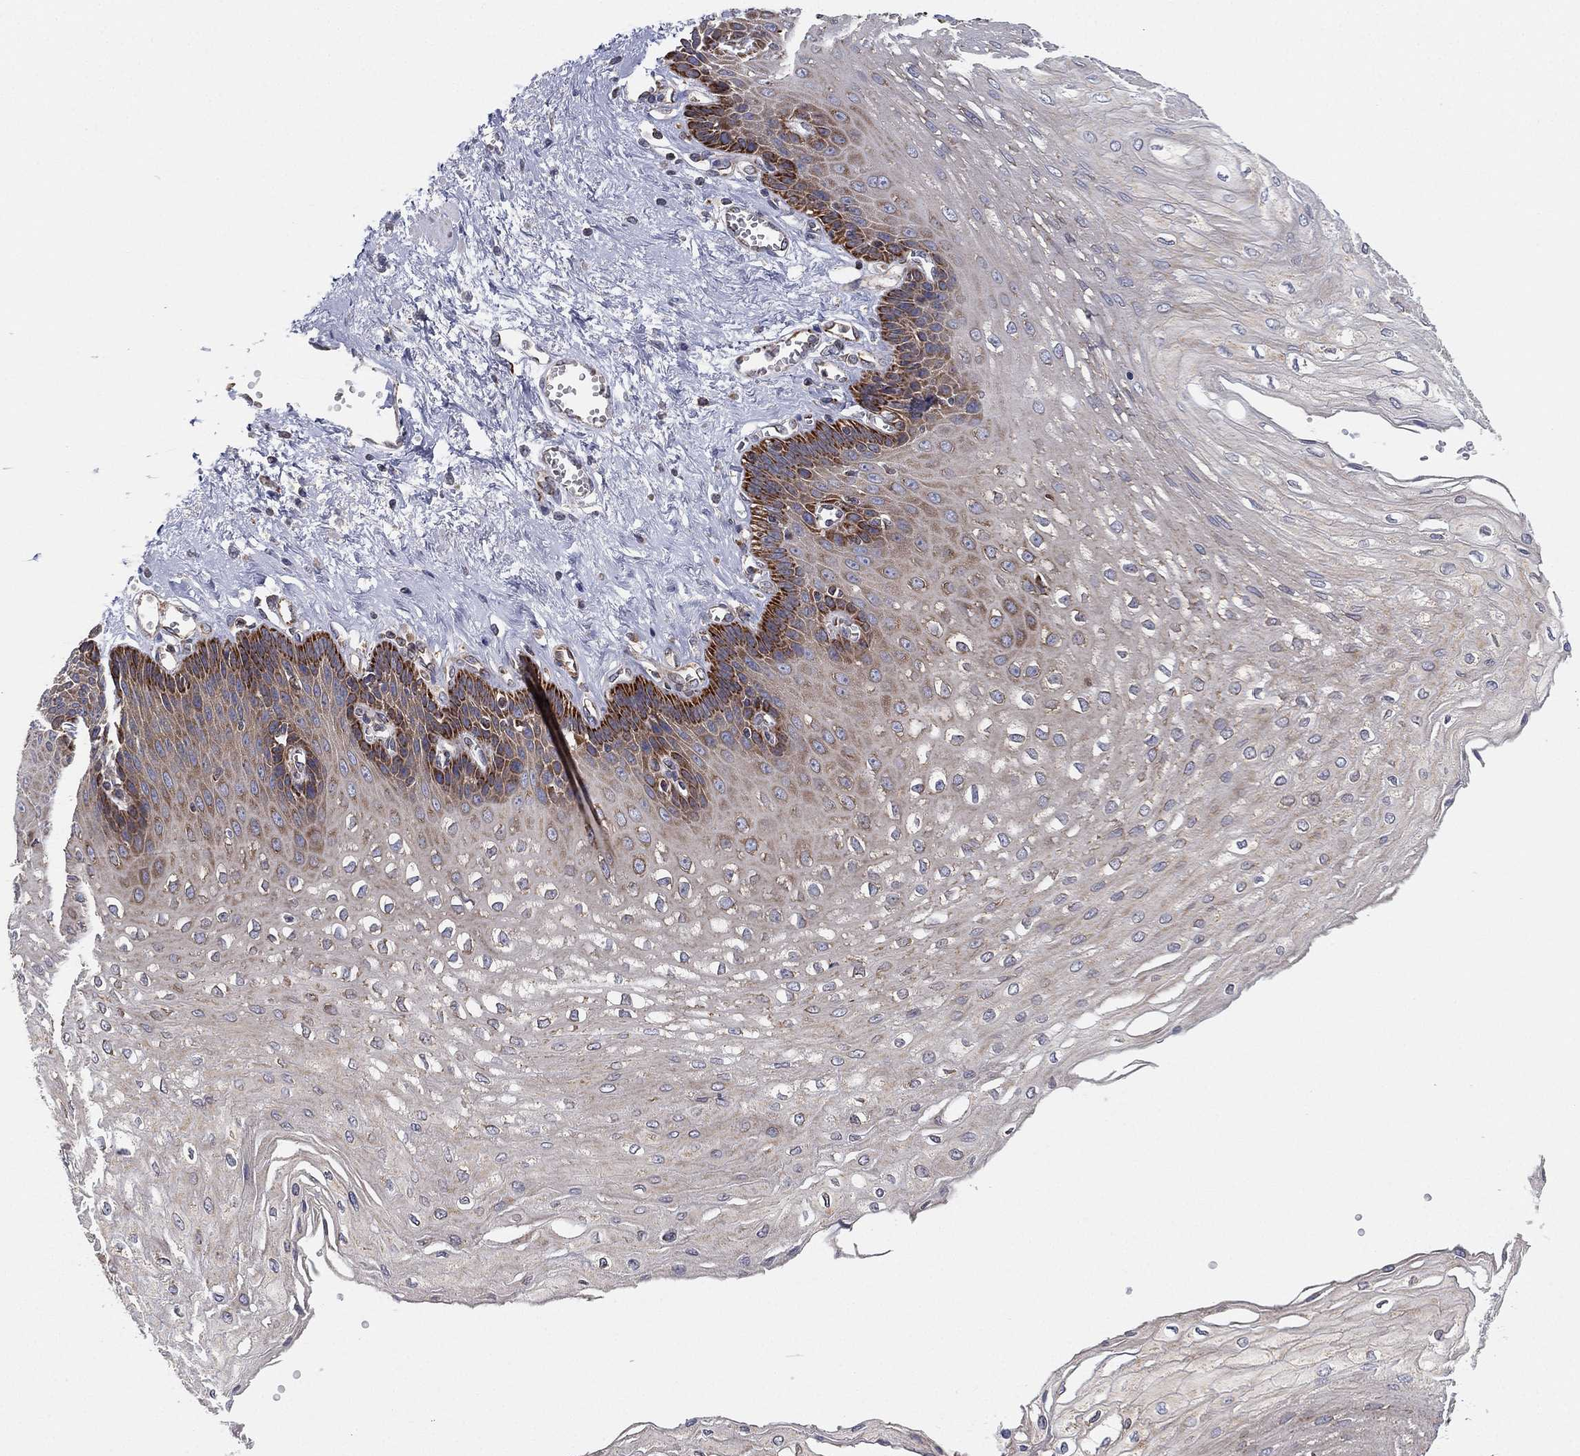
{"staining": {"intensity": "strong", "quantity": "<25%", "location": "cytoplasmic/membranous"}, "tissue": "esophagus", "cell_type": "Squamous epithelial cells", "image_type": "normal", "snomed": [{"axis": "morphology", "description": "Normal tissue, NOS"}, {"axis": "topography", "description": "Esophagus"}], "caption": "This histopathology image exhibits unremarkable esophagus stained with immunohistochemistry (IHC) to label a protein in brown. The cytoplasmic/membranous of squamous epithelial cells show strong positivity for the protein. Nuclei are counter-stained blue.", "gene": "CYB5B", "patient": {"sex": "female", "age": 62}}